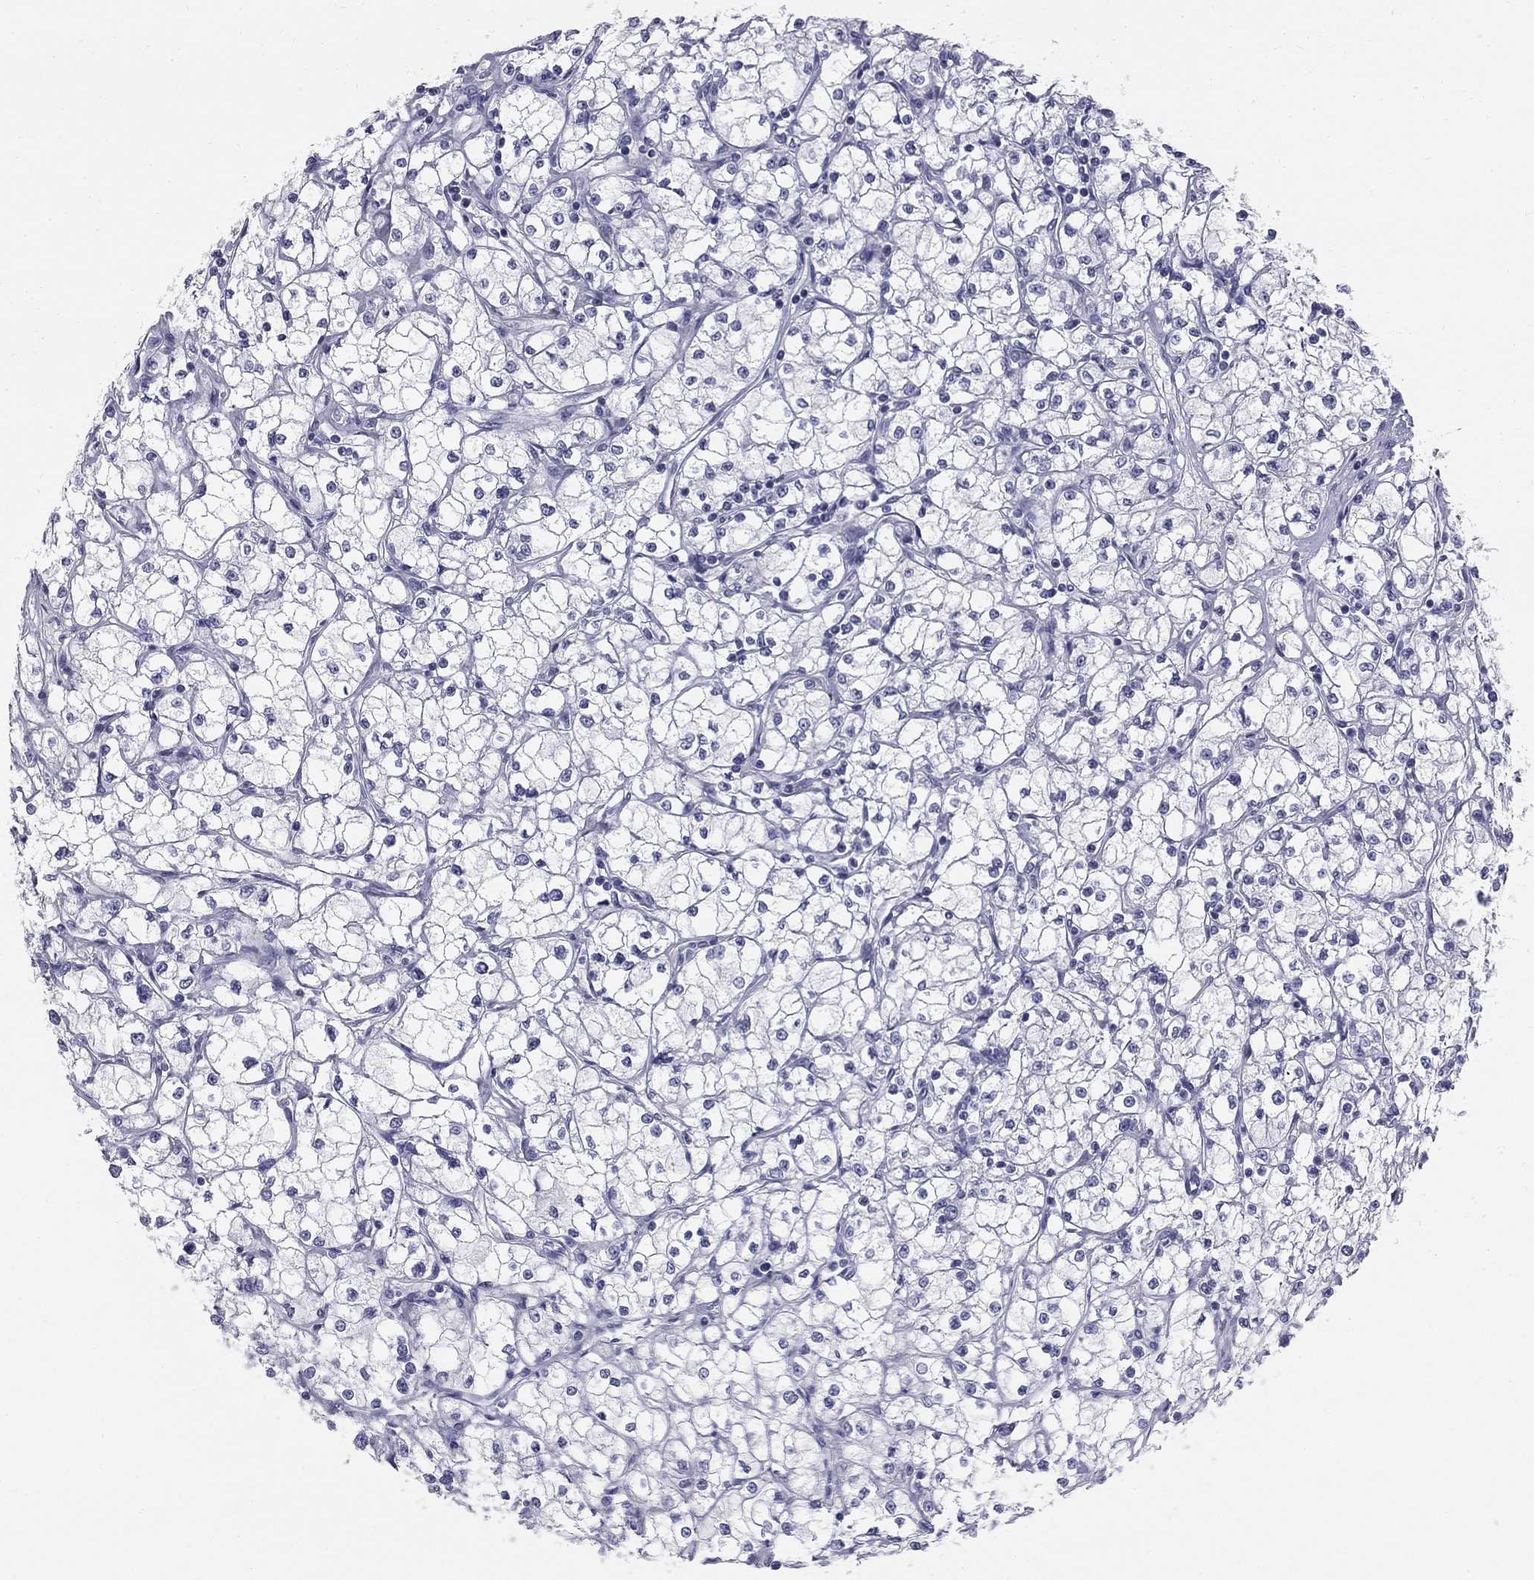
{"staining": {"intensity": "negative", "quantity": "none", "location": "none"}, "tissue": "renal cancer", "cell_type": "Tumor cells", "image_type": "cancer", "snomed": [{"axis": "morphology", "description": "Adenocarcinoma, NOS"}, {"axis": "topography", "description": "Kidney"}], "caption": "Tumor cells show no significant protein staining in renal cancer.", "gene": "SULT2B1", "patient": {"sex": "male", "age": 67}}